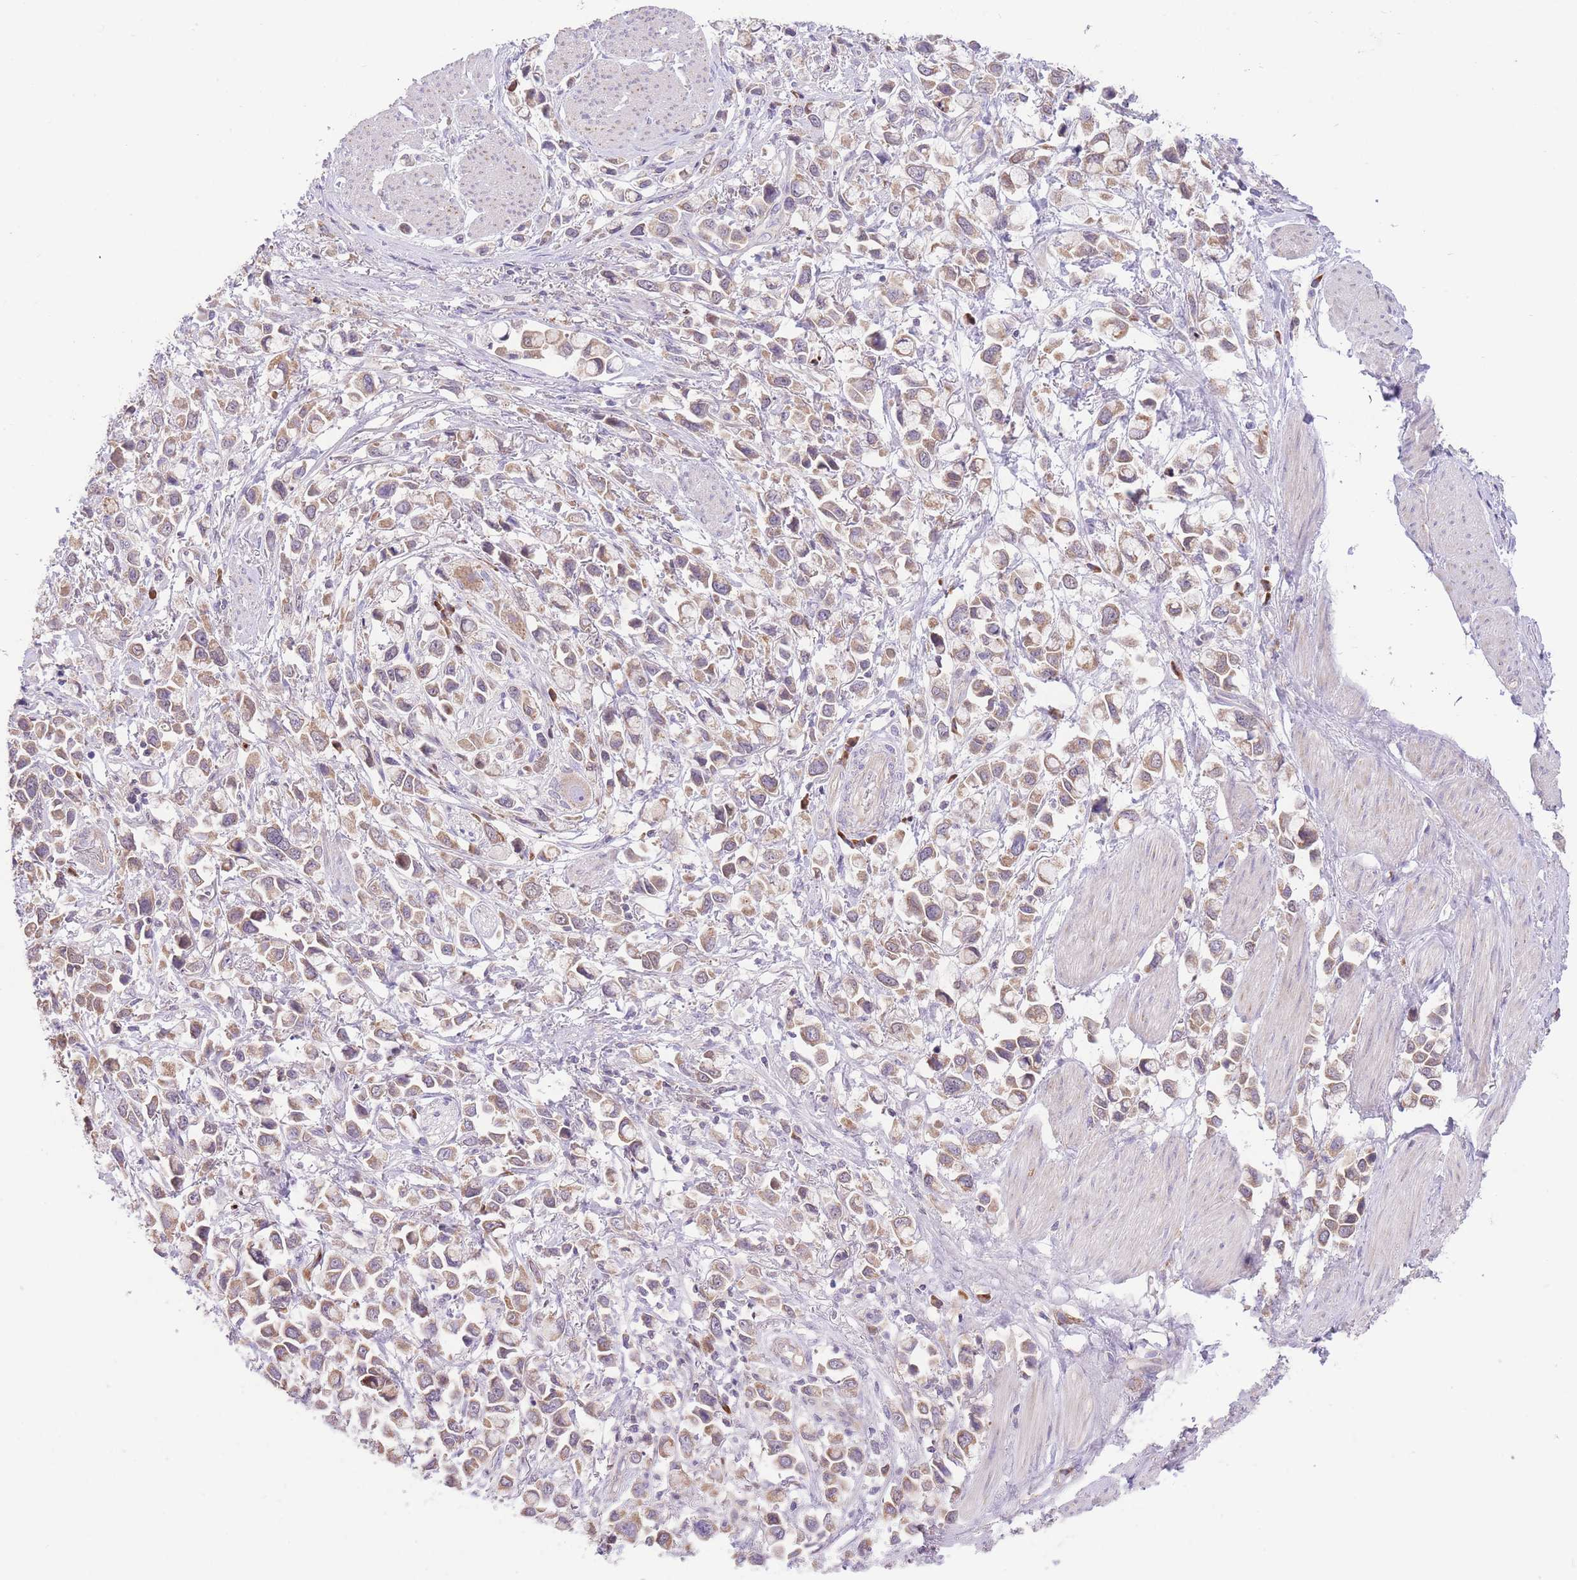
{"staining": {"intensity": "moderate", "quantity": ">75%", "location": "cytoplasmic/membranous"}, "tissue": "stomach cancer", "cell_type": "Tumor cells", "image_type": "cancer", "snomed": [{"axis": "morphology", "description": "Adenocarcinoma, NOS"}, {"axis": "topography", "description": "Stomach"}], "caption": "A micrograph showing moderate cytoplasmic/membranous staining in approximately >75% of tumor cells in stomach adenocarcinoma, as visualized by brown immunohistochemical staining.", "gene": "BOLA2B", "patient": {"sex": "female", "age": 81}}